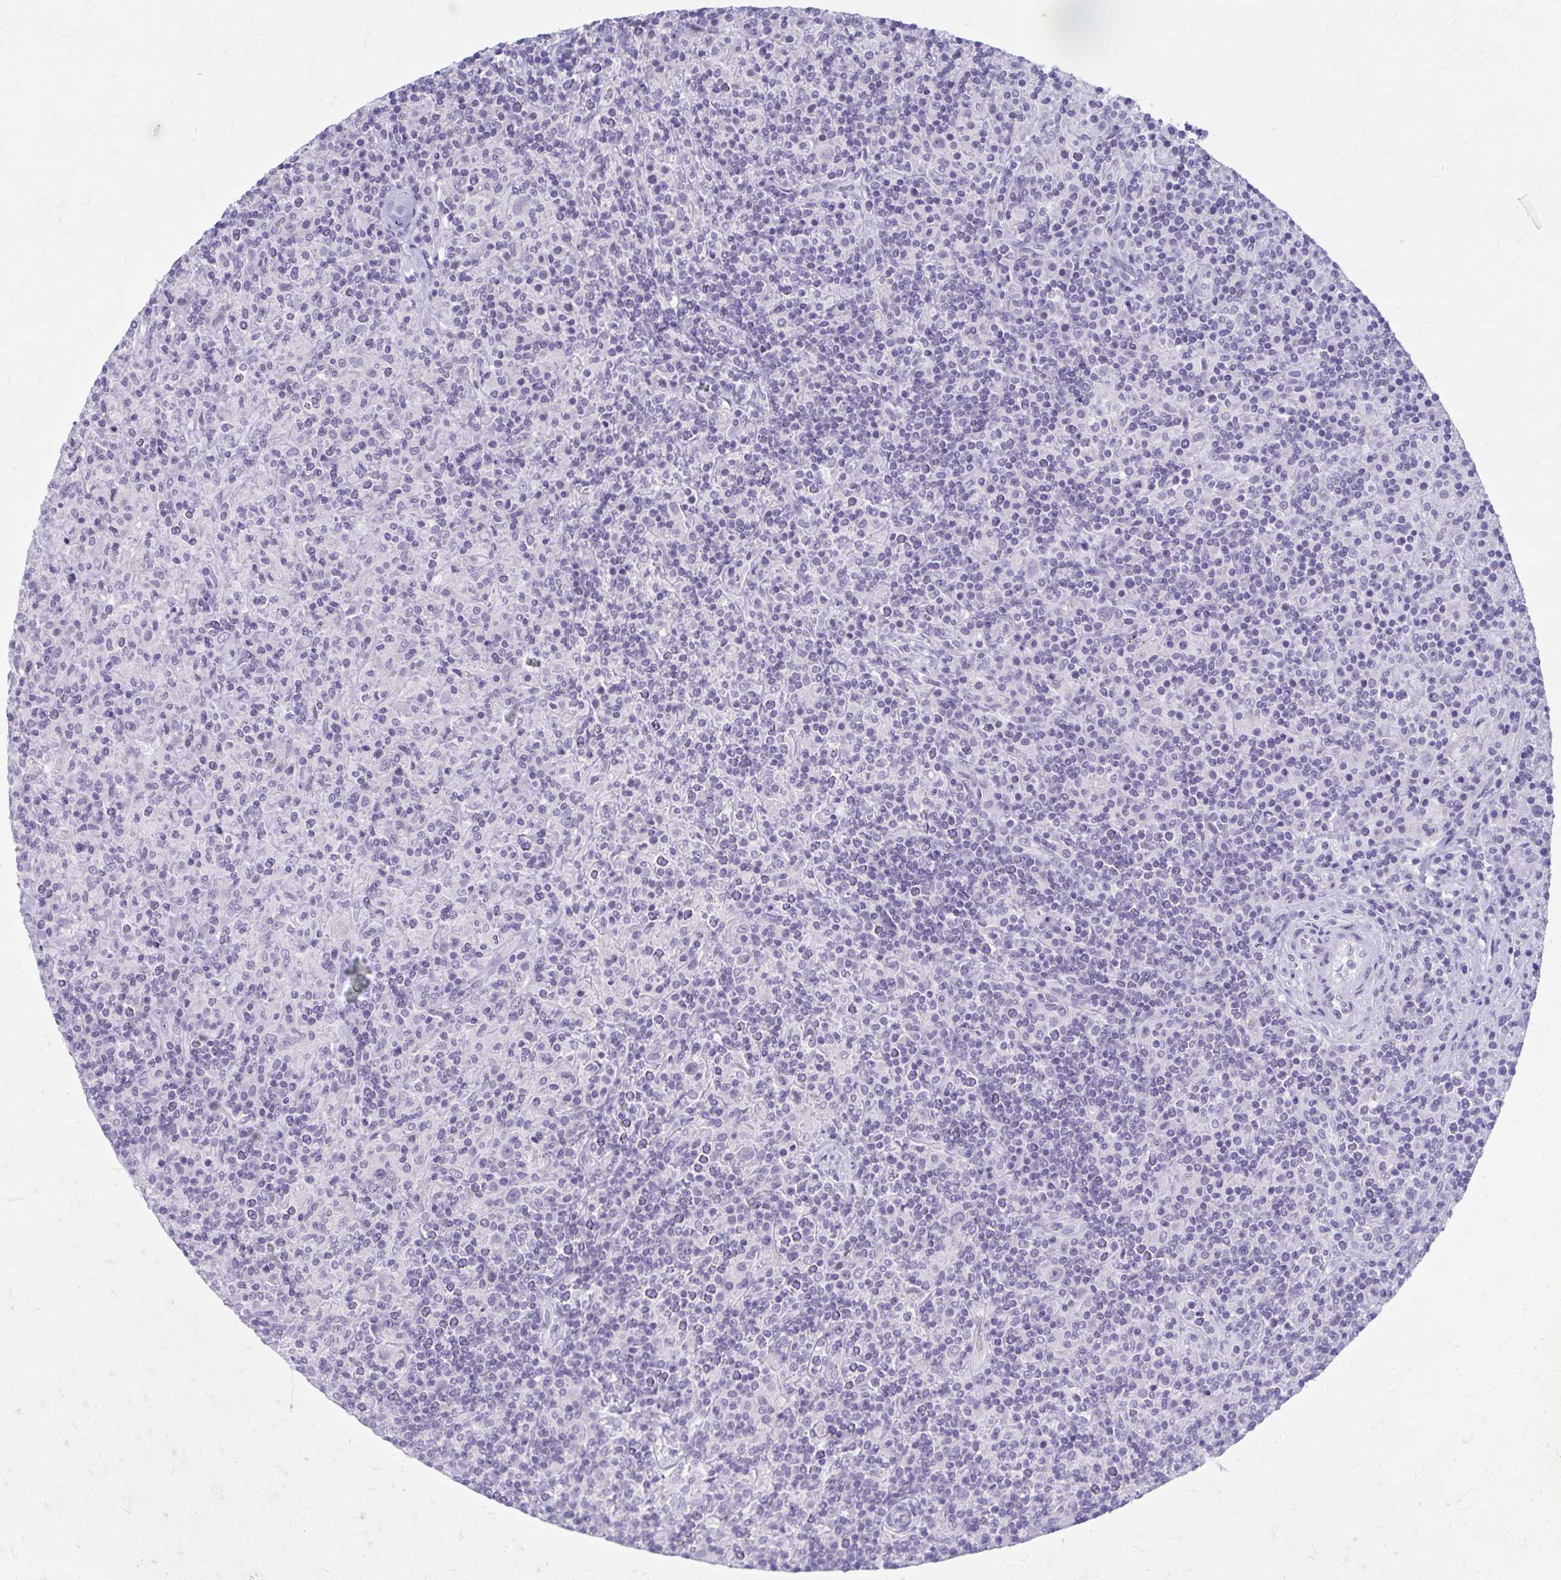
{"staining": {"intensity": "negative", "quantity": "none", "location": "none"}, "tissue": "lymphoma", "cell_type": "Tumor cells", "image_type": "cancer", "snomed": [{"axis": "morphology", "description": "Hodgkin's disease, NOS"}, {"axis": "topography", "description": "Lymph node"}], "caption": "An immunohistochemistry (IHC) histopathology image of Hodgkin's disease is shown. There is no staining in tumor cells of Hodgkin's disease.", "gene": "CCDC105", "patient": {"sex": "male", "age": 70}}